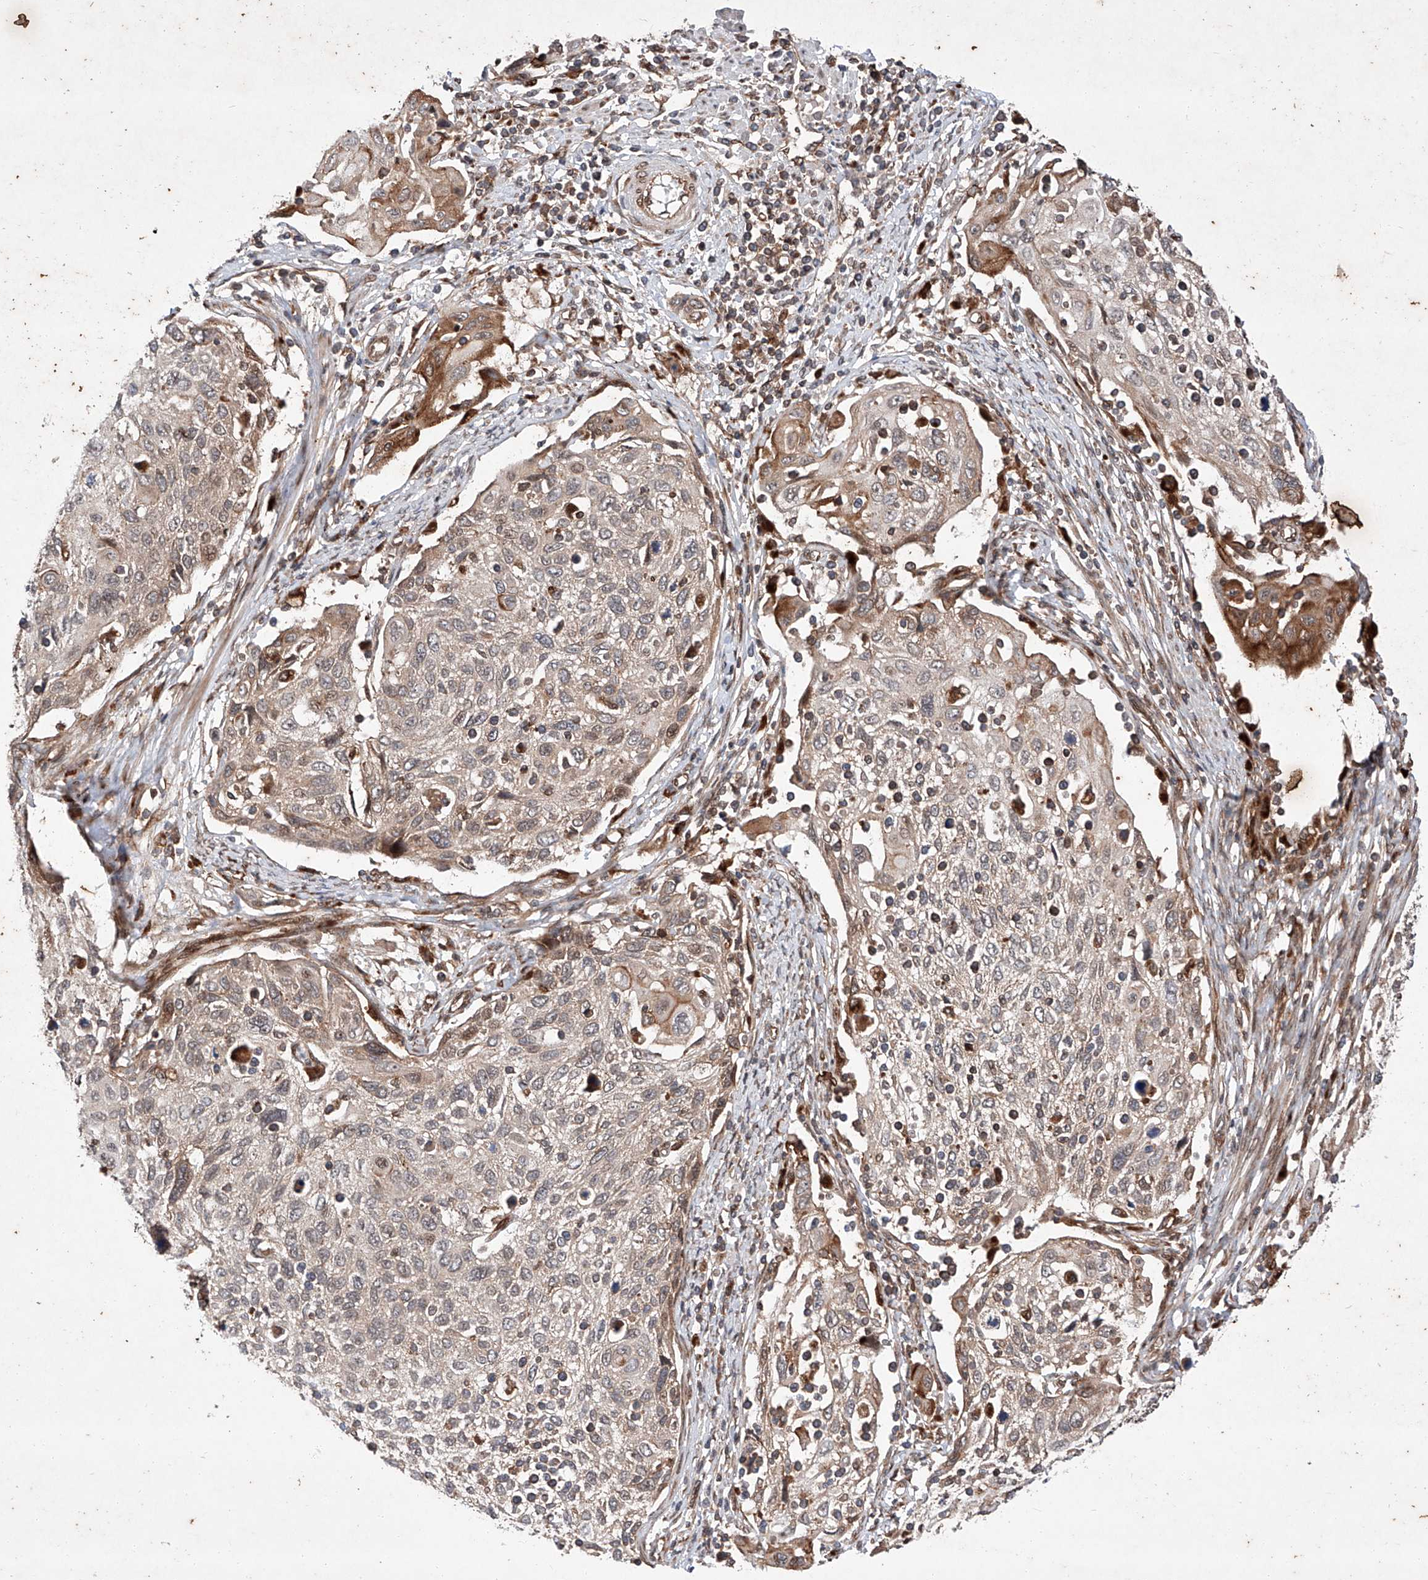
{"staining": {"intensity": "moderate", "quantity": "<25%", "location": "cytoplasmic/membranous"}, "tissue": "cervical cancer", "cell_type": "Tumor cells", "image_type": "cancer", "snomed": [{"axis": "morphology", "description": "Squamous cell carcinoma, NOS"}, {"axis": "topography", "description": "Cervix"}], "caption": "Immunohistochemical staining of human cervical cancer shows low levels of moderate cytoplasmic/membranous expression in approximately <25% of tumor cells.", "gene": "ZFP28", "patient": {"sex": "female", "age": 70}}